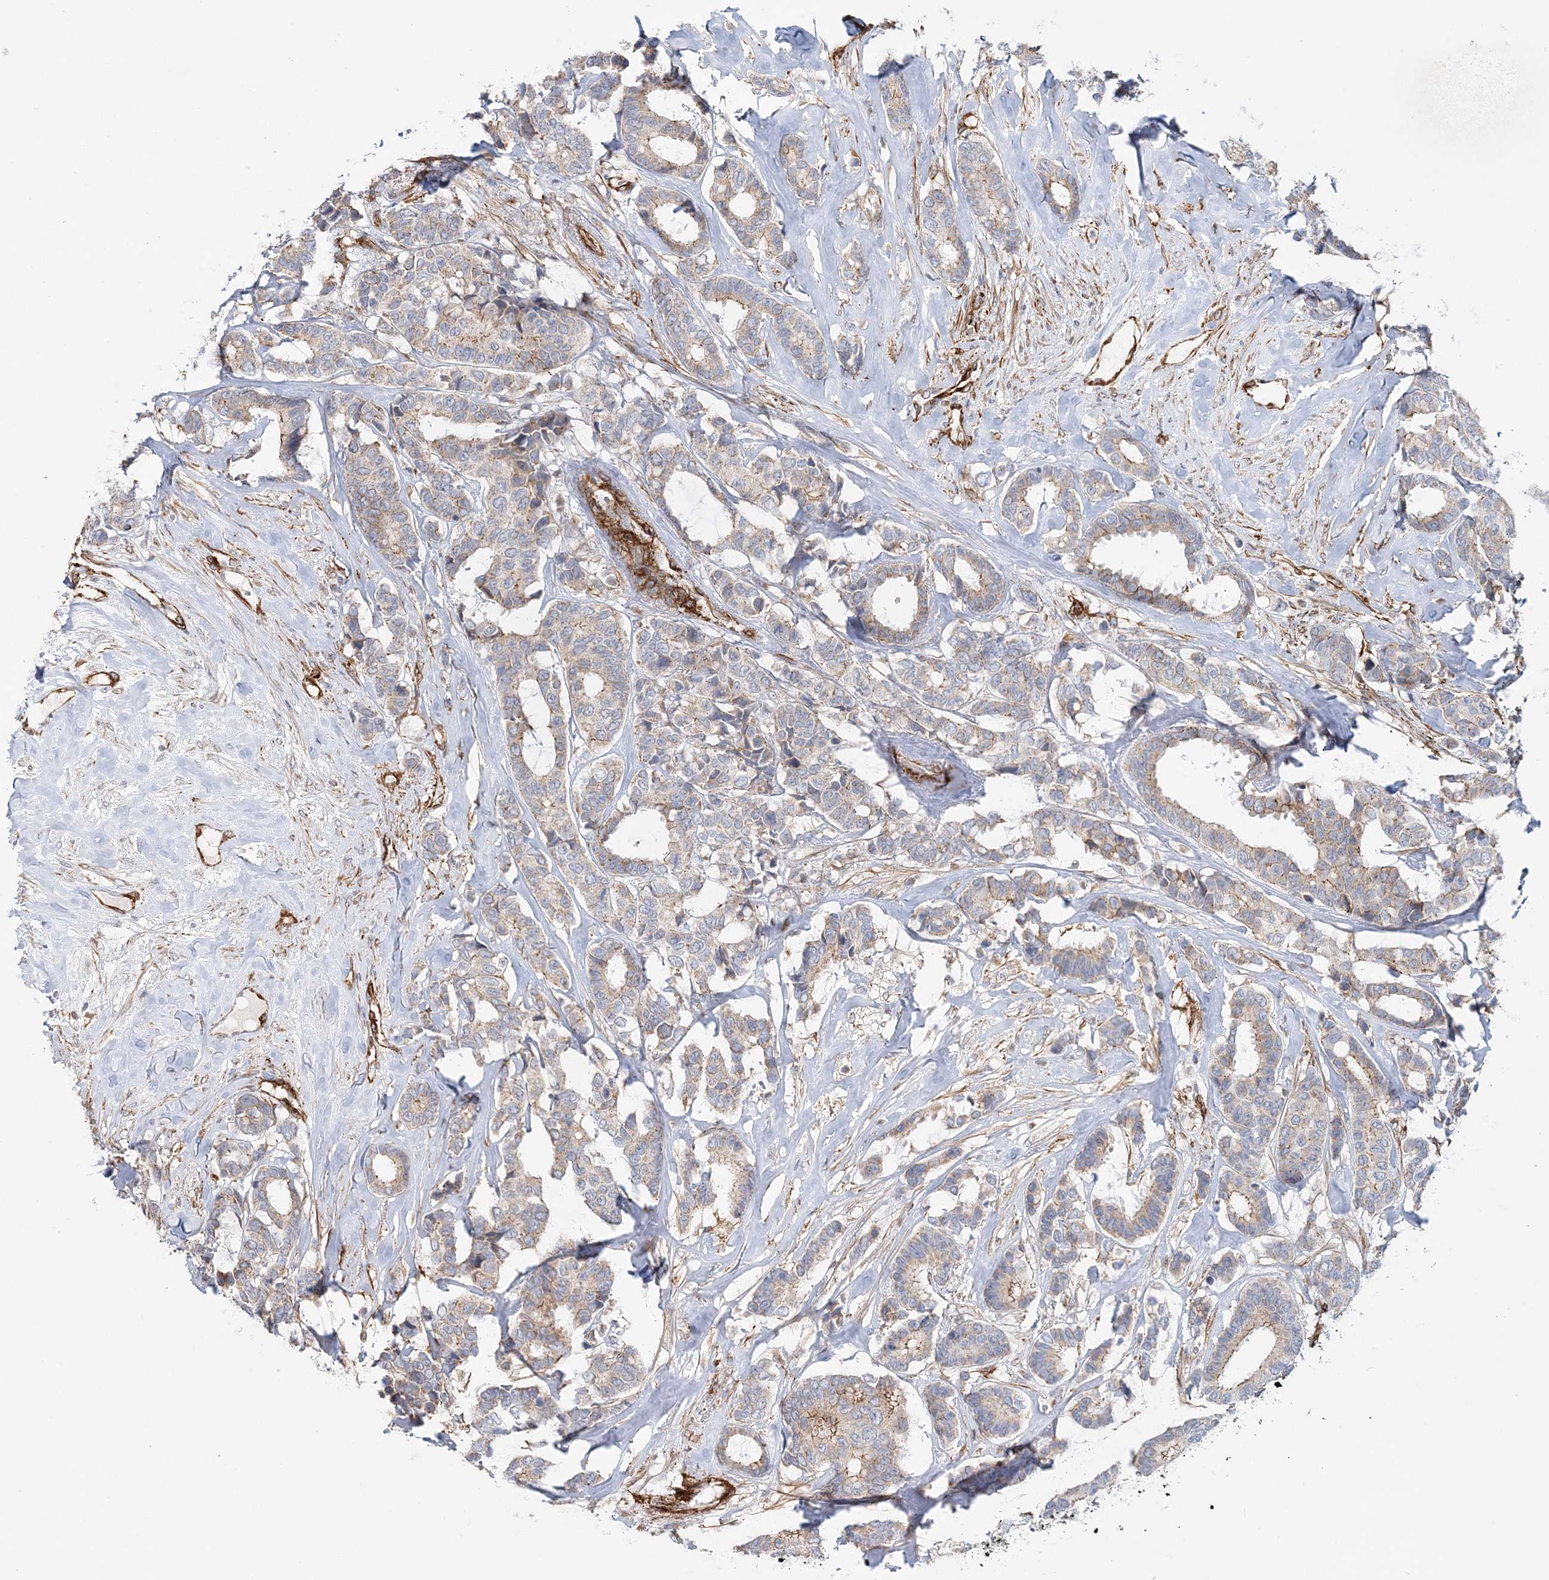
{"staining": {"intensity": "weak", "quantity": "<25%", "location": "cytoplasmic/membranous"}, "tissue": "breast cancer", "cell_type": "Tumor cells", "image_type": "cancer", "snomed": [{"axis": "morphology", "description": "Duct carcinoma"}, {"axis": "topography", "description": "Breast"}], "caption": "Immunohistochemistry (IHC) image of breast cancer (invasive ductal carcinoma) stained for a protein (brown), which shows no staining in tumor cells.", "gene": "AFAP1L2", "patient": {"sex": "female", "age": 87}}